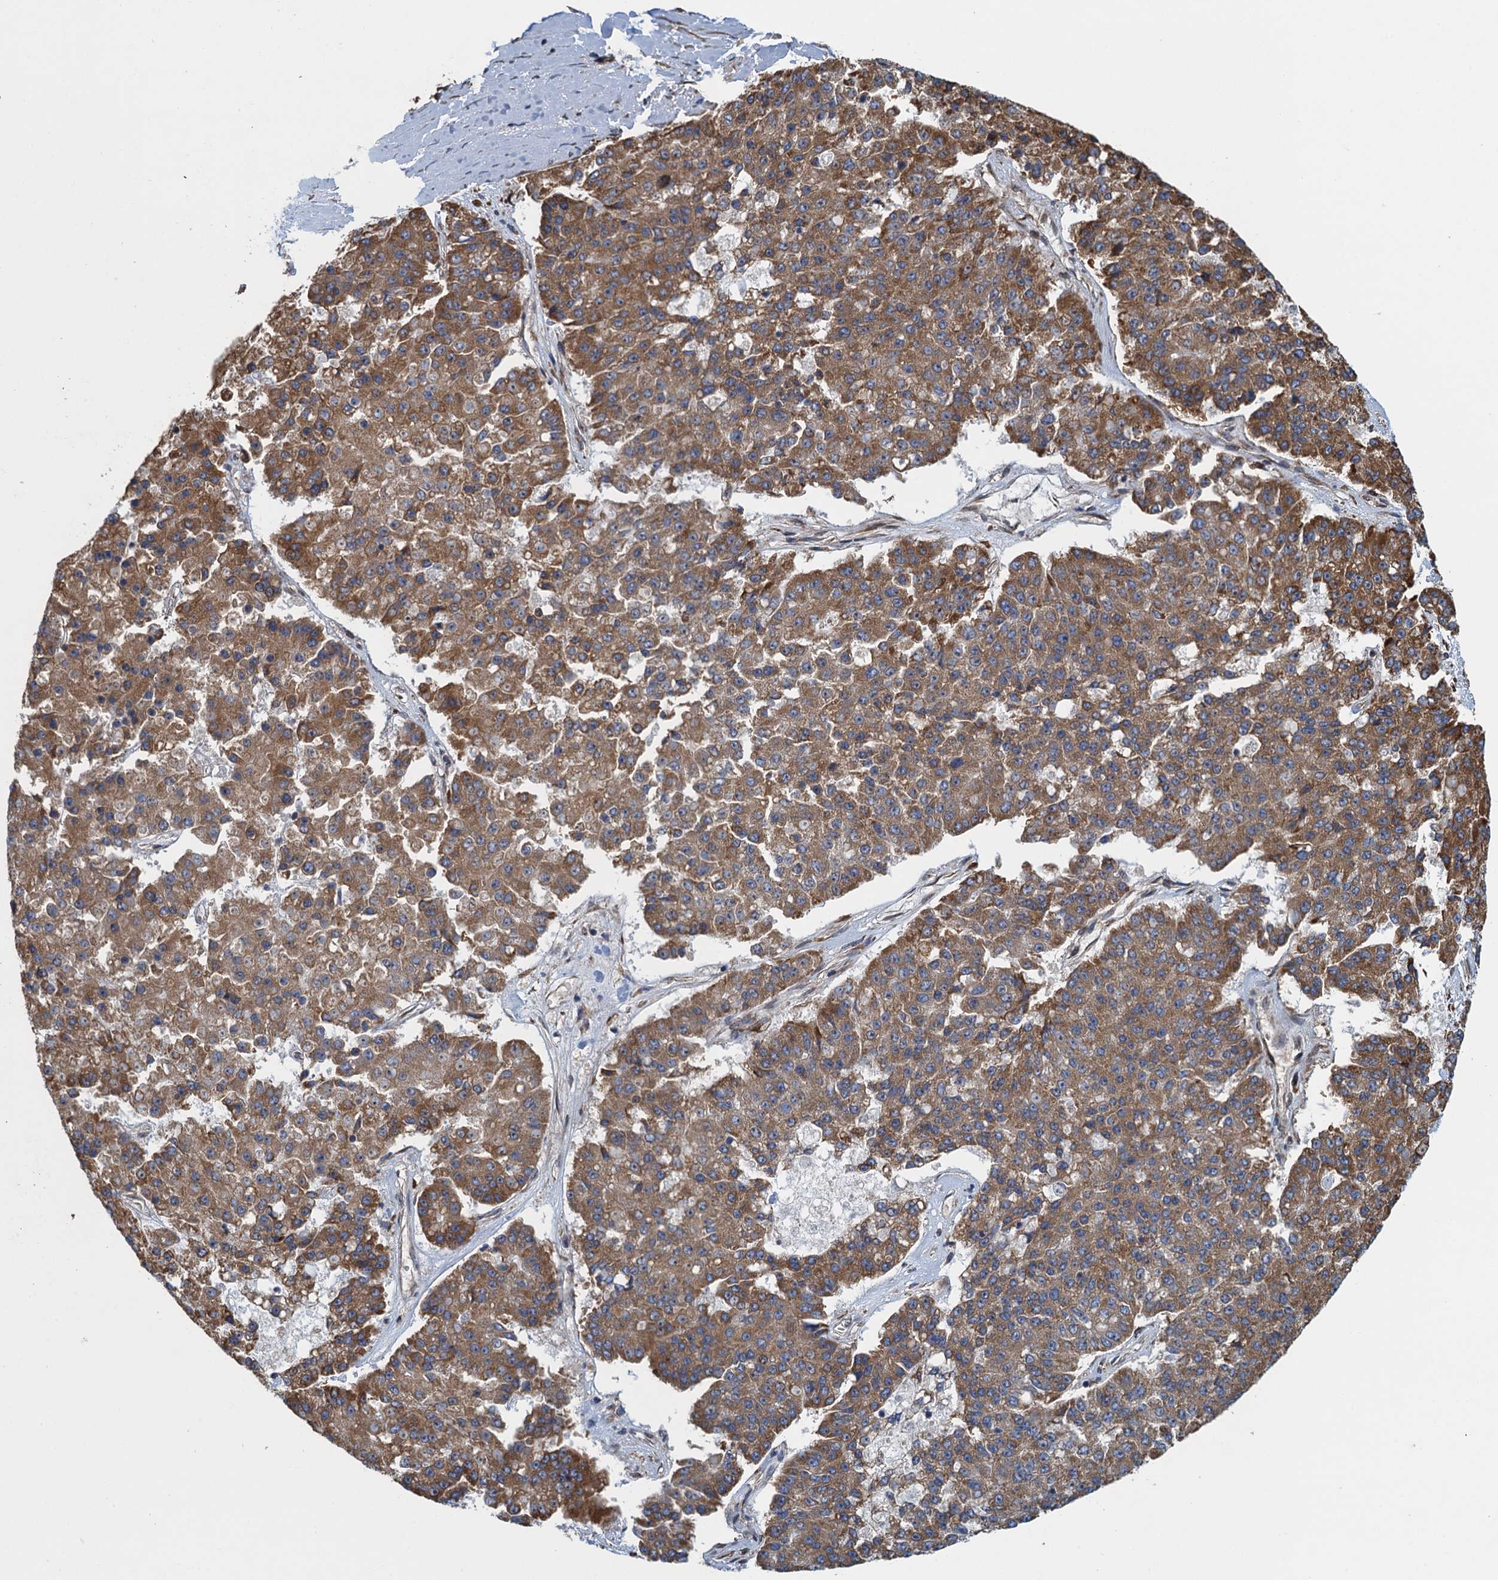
{"staining": {"intensity": "moderate", "quantity": ">75%", "location": "cytoplasmic/membranous"}, "tissue": "pancreatic cancer", "cell_type": "Tumor cells", "image_type": "cancer", "snomed": [{"axis": "morphology", "description": "Adenocarcinoma, NOS"}, {"axis": "topography", "description": "Pancreas"}], "caption": "A photomicrograph of human pancreatic adenocarcinoma stained for a protein demonstrates moderate cytoplasmic/membranous brown staining in tumor cells. (Stains: DAB (3,3'-diaminobenzidine) in brown, nuclei in blue, Microscopy: brightfield microscopy at high magnification).", "gene": "MDM1", "patient": {"sex": "male", "age": 50}}